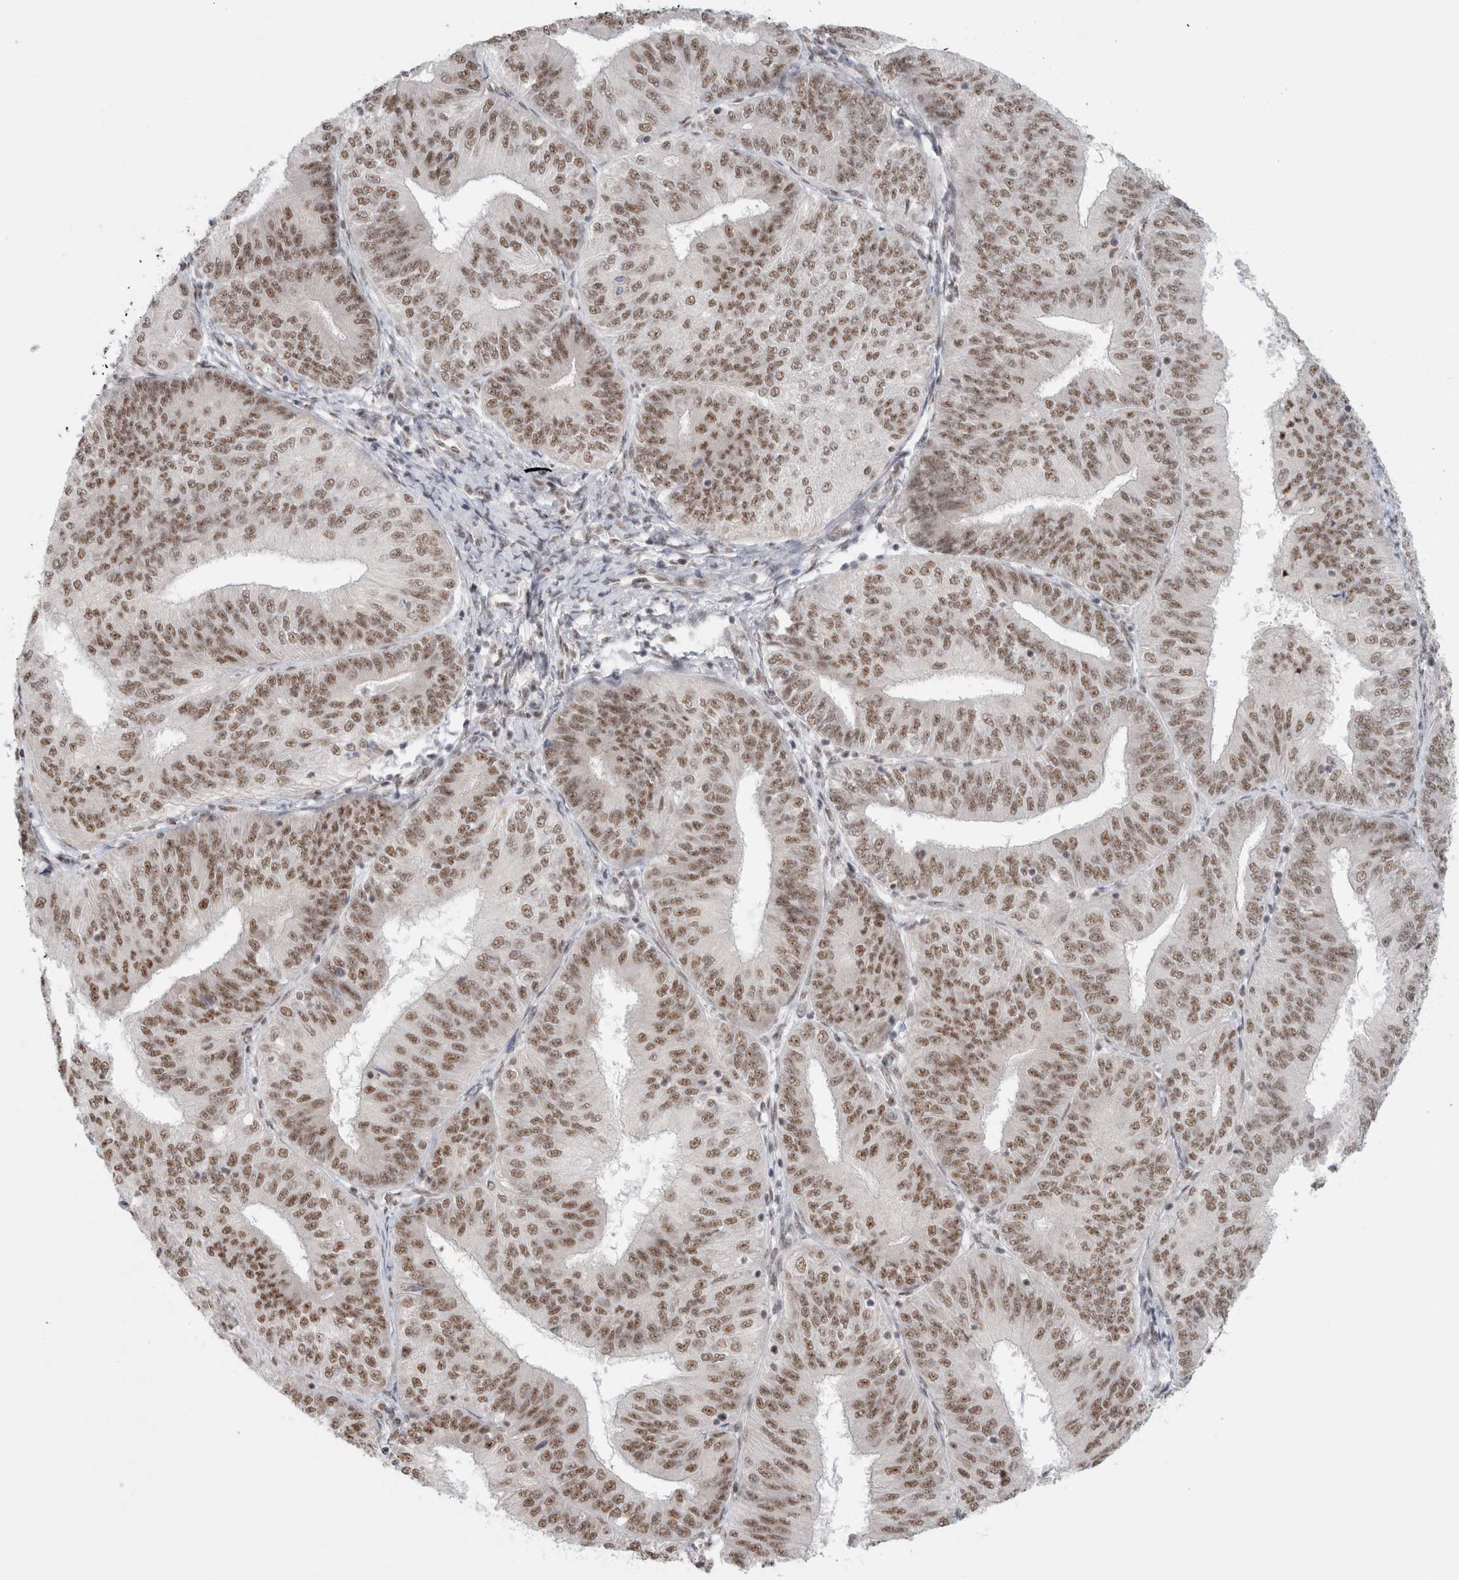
{"staining": {"intensity": "moderate", "quantity": ">75%", "location": "nuclear"}, "tissue": "endometrial cancer", "cell_type": "Tumor cells", "image_type": "cancer", "snomed": [{"axis": "morphology", "description": "Adenocarcinoma, NOS"}, {"axis": "topography", "description": "Endometrium"}], "caption": "Immunohistochemistry (IHC) staining of endometrial adenocarcinoma, which reveals medium levels of moderate nuclear positivity in approximately >75% of tumor cells indicating moderate nuclear protein expression. The staining was performed using DAB (3,3'-diaminobenzidine) (brown) for protein detection and nuclei were counterstained in hematoxylin (blue).", "gene": "TRMT12", "patient": {"sex": "female", "age": 58}}